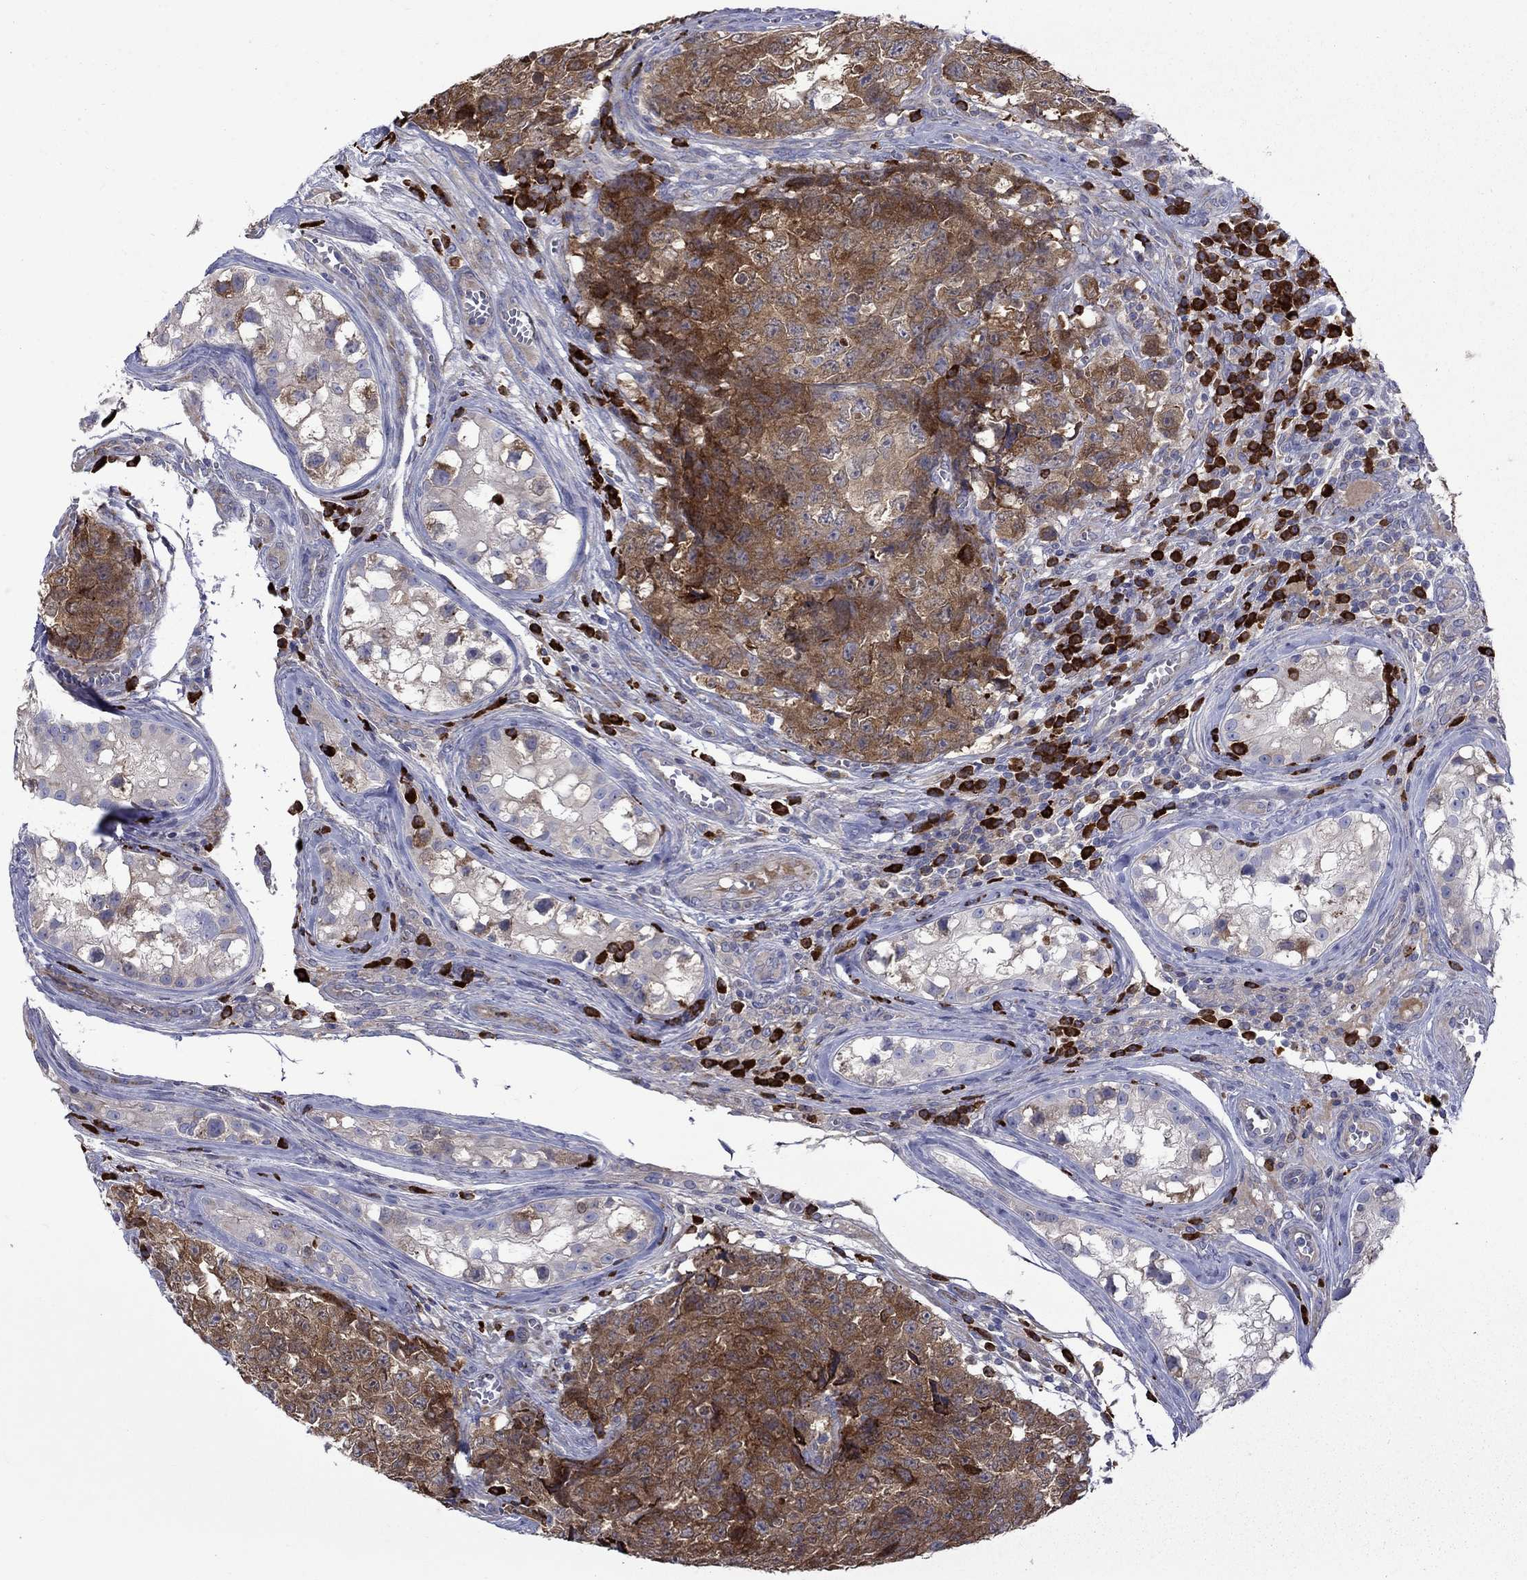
{"staining": {"intensity": "moderate", "quantity": ">75%", "location": "cytoplasmic/membranous"}, "tissue": "testis cancer", "cell_type": "Tumor cells", "image_type": "cancer", "snomed": [{"axis": "morphology", "description": "Carcinoma, Embryonal, NOS"}, {"axis": "topography", "description": "Testis"}], "caption": "Testis cancer (embryonal carcinoma) stained for a protein reveals moderate cytoplasmic/membranous positivity in tumor cells.", "gene": "ASNS", "patient": {"sex": "male", "age": 23}}